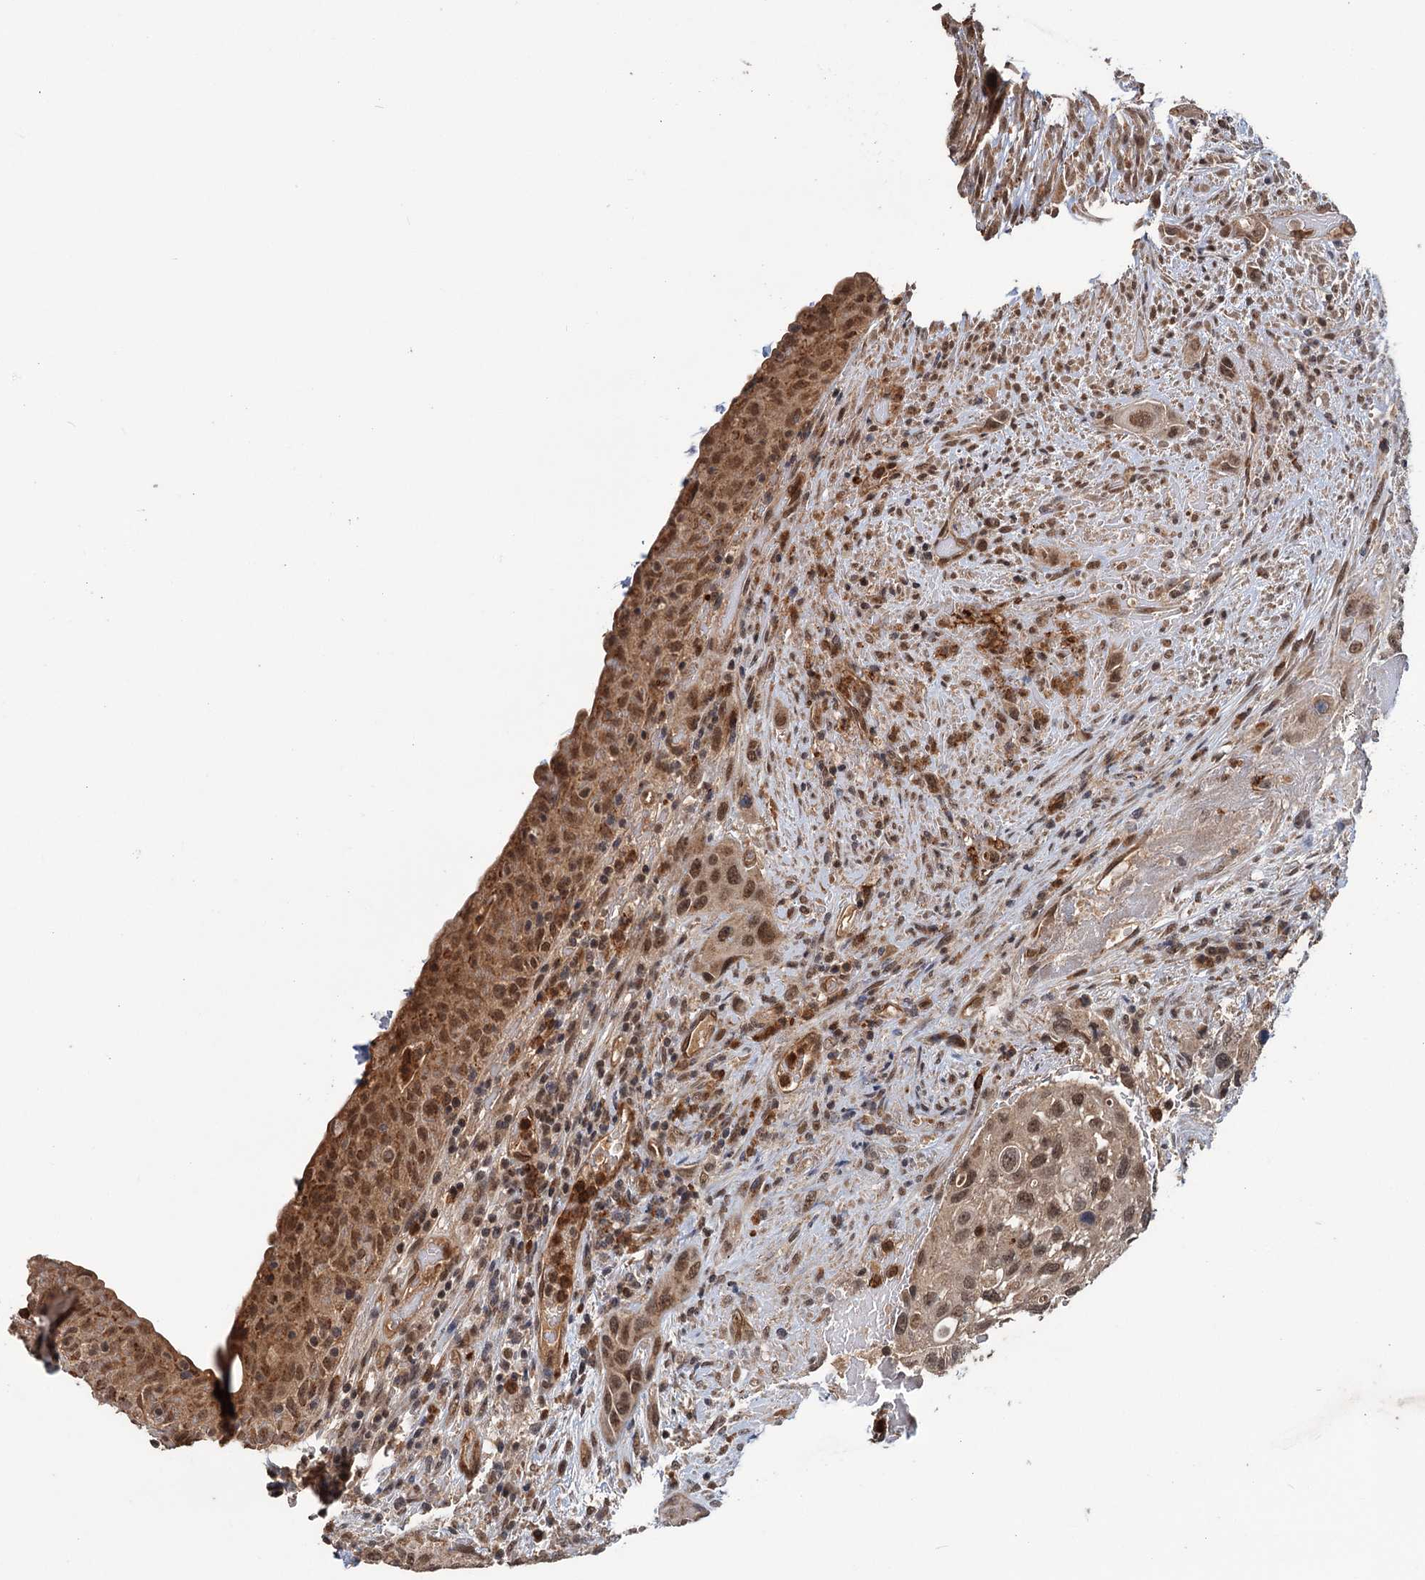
{"staining": {"intensity": "moderate", "quantity": "25%-75%", "location": "nuclear"}, "tissue": "urothelial cancer", "cell_type": "Tumor cells", "image_type": "cancer", "snomed": [{"axis": "morphology", "description": "Normal tissue, NOS"}, {"axis": "morphology", "description": "Urothelial carcinoma, High grade"}, {"axis": "topography", "description": "Vascular tissue"}, {"axis": "topography", "description": "Urinary bladder"}], "caption": "The immunohistochemical stain labels moderate nuclear positivity in tumor cells of urothelial cancer tissue. Nuclei are stained in blue.", "gene": "KANSL2", "patient": {"sex": "female", "age": 56}}